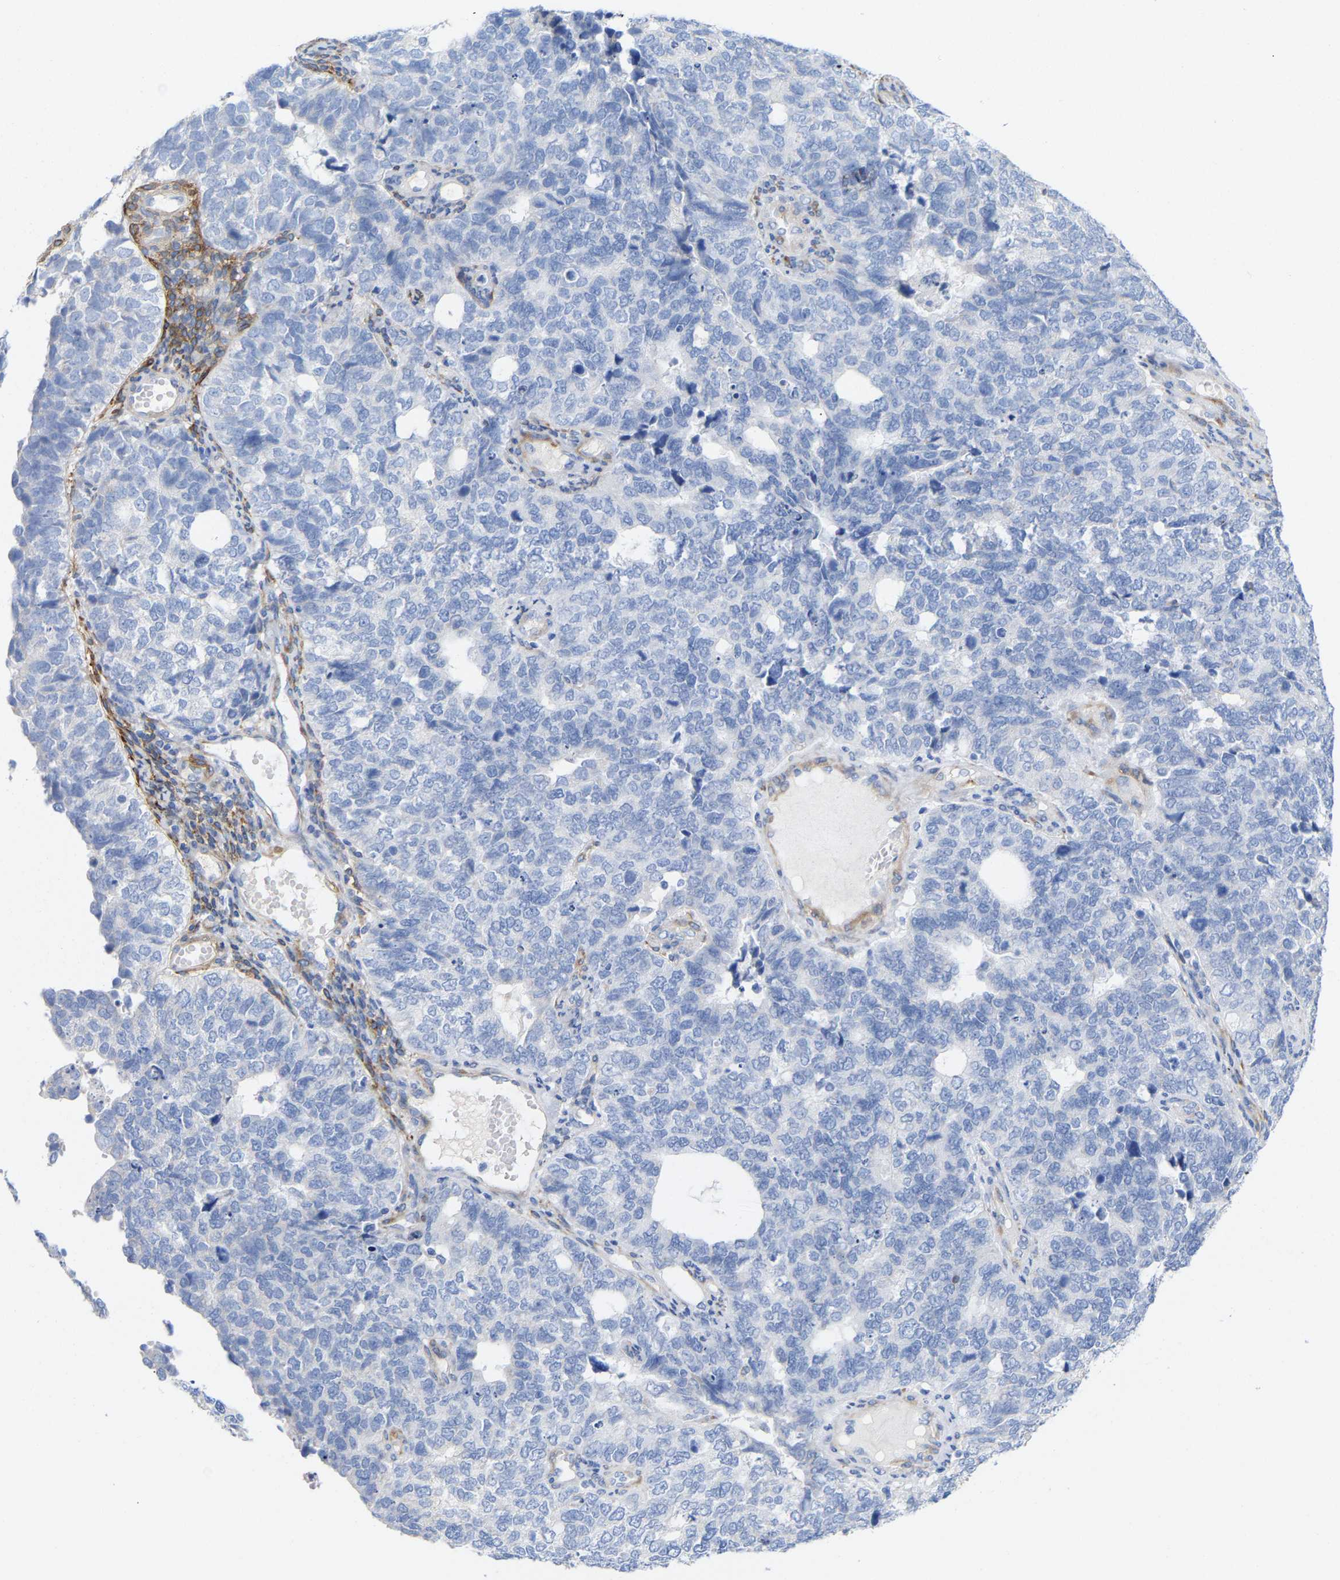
{"staining": {"intensity": "negative", "quantity": "none", "location": "none"}, "tissue": "cervical cancer", "cell_type": "Tumor cells", "image_type": "cancer", "snomed": [{"axis": "morphology", "description": "Squamous cell carcinoma, NOS"}, {"axis": "topography", "description": "Cervix"}], "caption": "This is a histopathology image of immunohistochemistry staining of cervical cancer, which shows no expression in tumor cells. The staining was performed using DAB to visualize the protein expression in brown, while the nuclei were stained in blue with hematoxylin (Magnification: 20x).", "gene": "AMPH", "patient": {"sex": "female", "age": 63}}